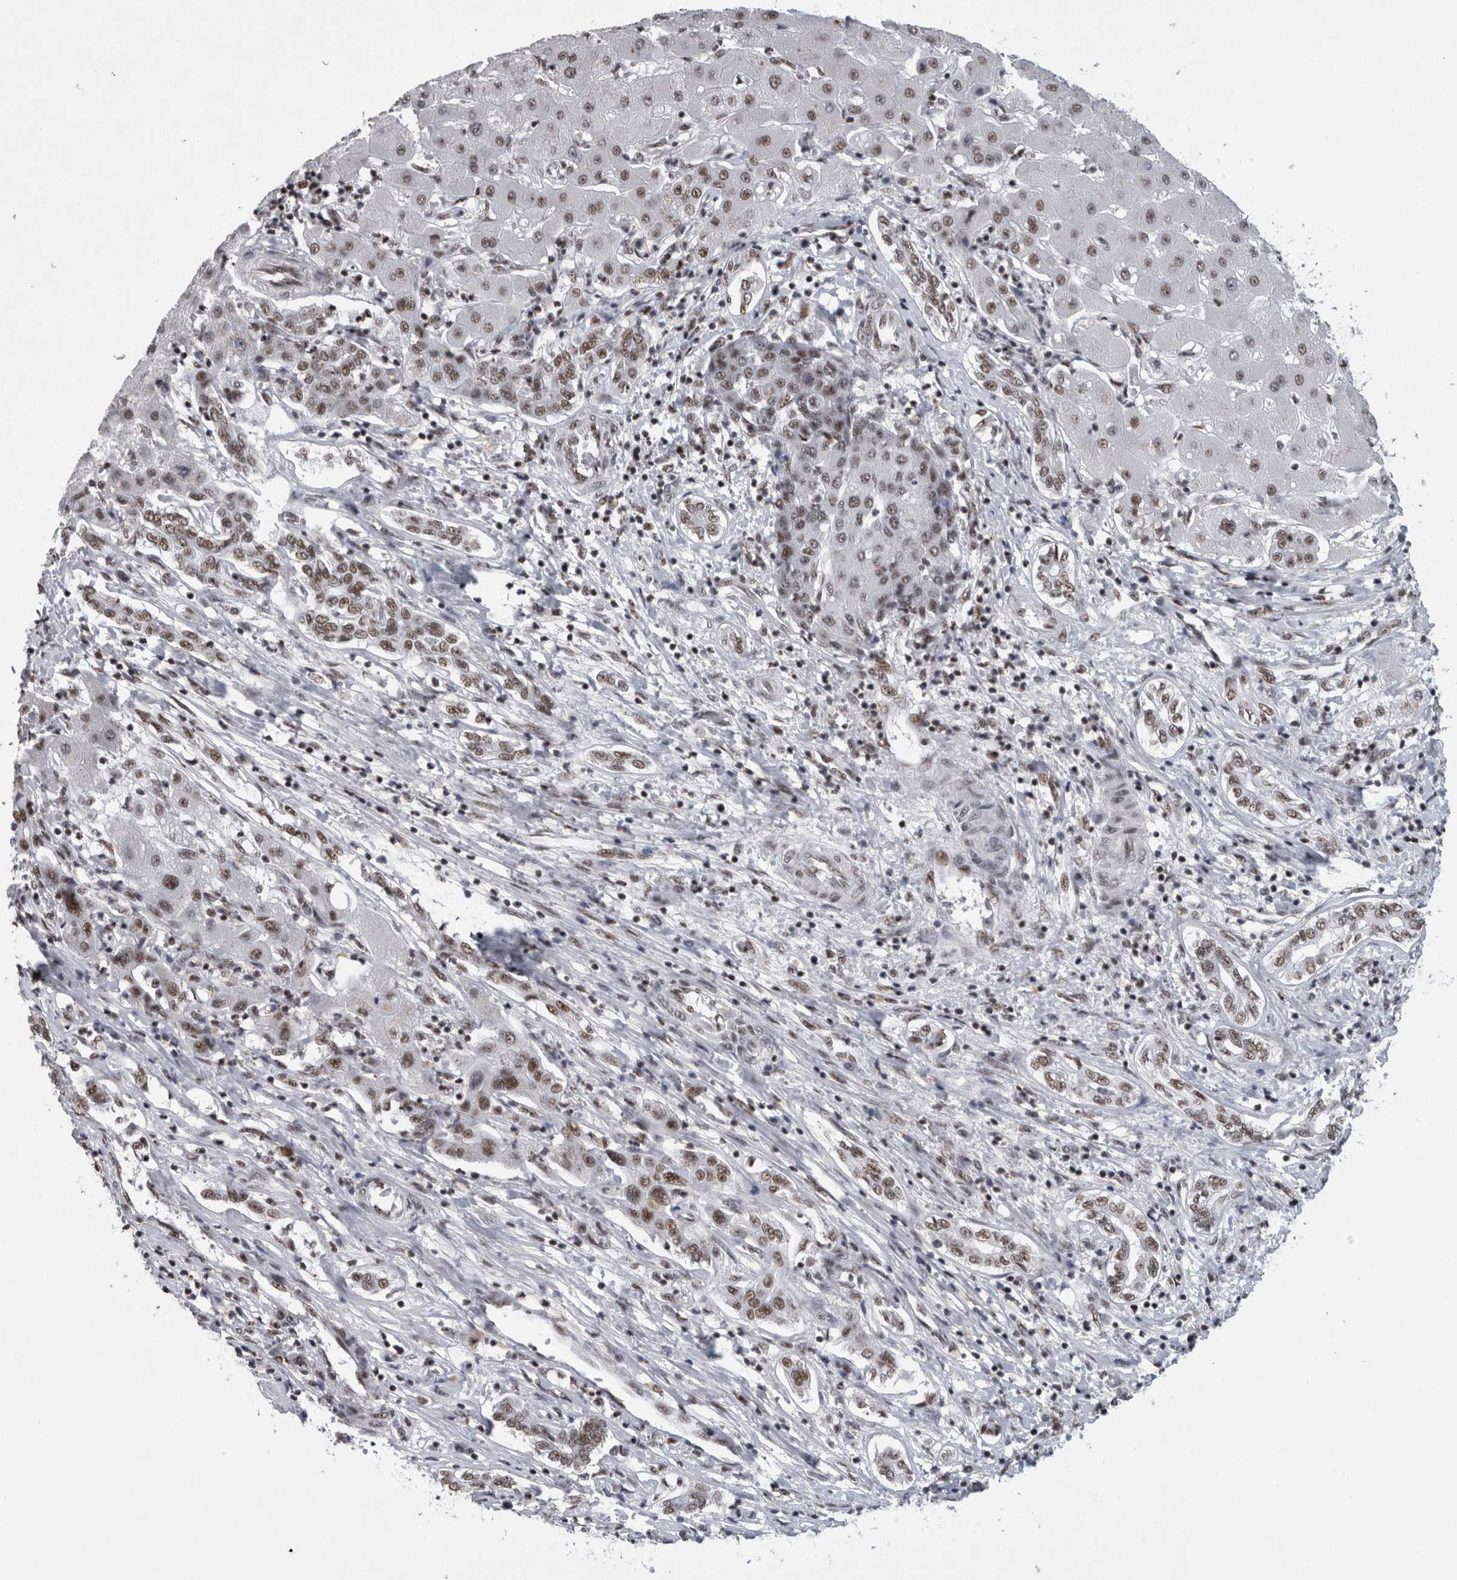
{"staining": {"intensity": "moderate", "quantity": ">75%", "location": "nuclear"}, "tissue": "liver cancer", "cell_type": "Tumor cells", "image_type": "cancer", "snomed": [{"axis": "morphology", "description": "Carcinoma, Hepatocellular, NOS"}, {"axis": "topography", "description": "Liver"}], "caption": "Immunohistochemistry (IHC) micrograph of liver cancer stained for a protein (brown), which displays medium levels of moderate nuclear positivity in about >75% of tumor cells.", "gene": "CDK11A", "patient": {"sex": "male", "age": 65}}